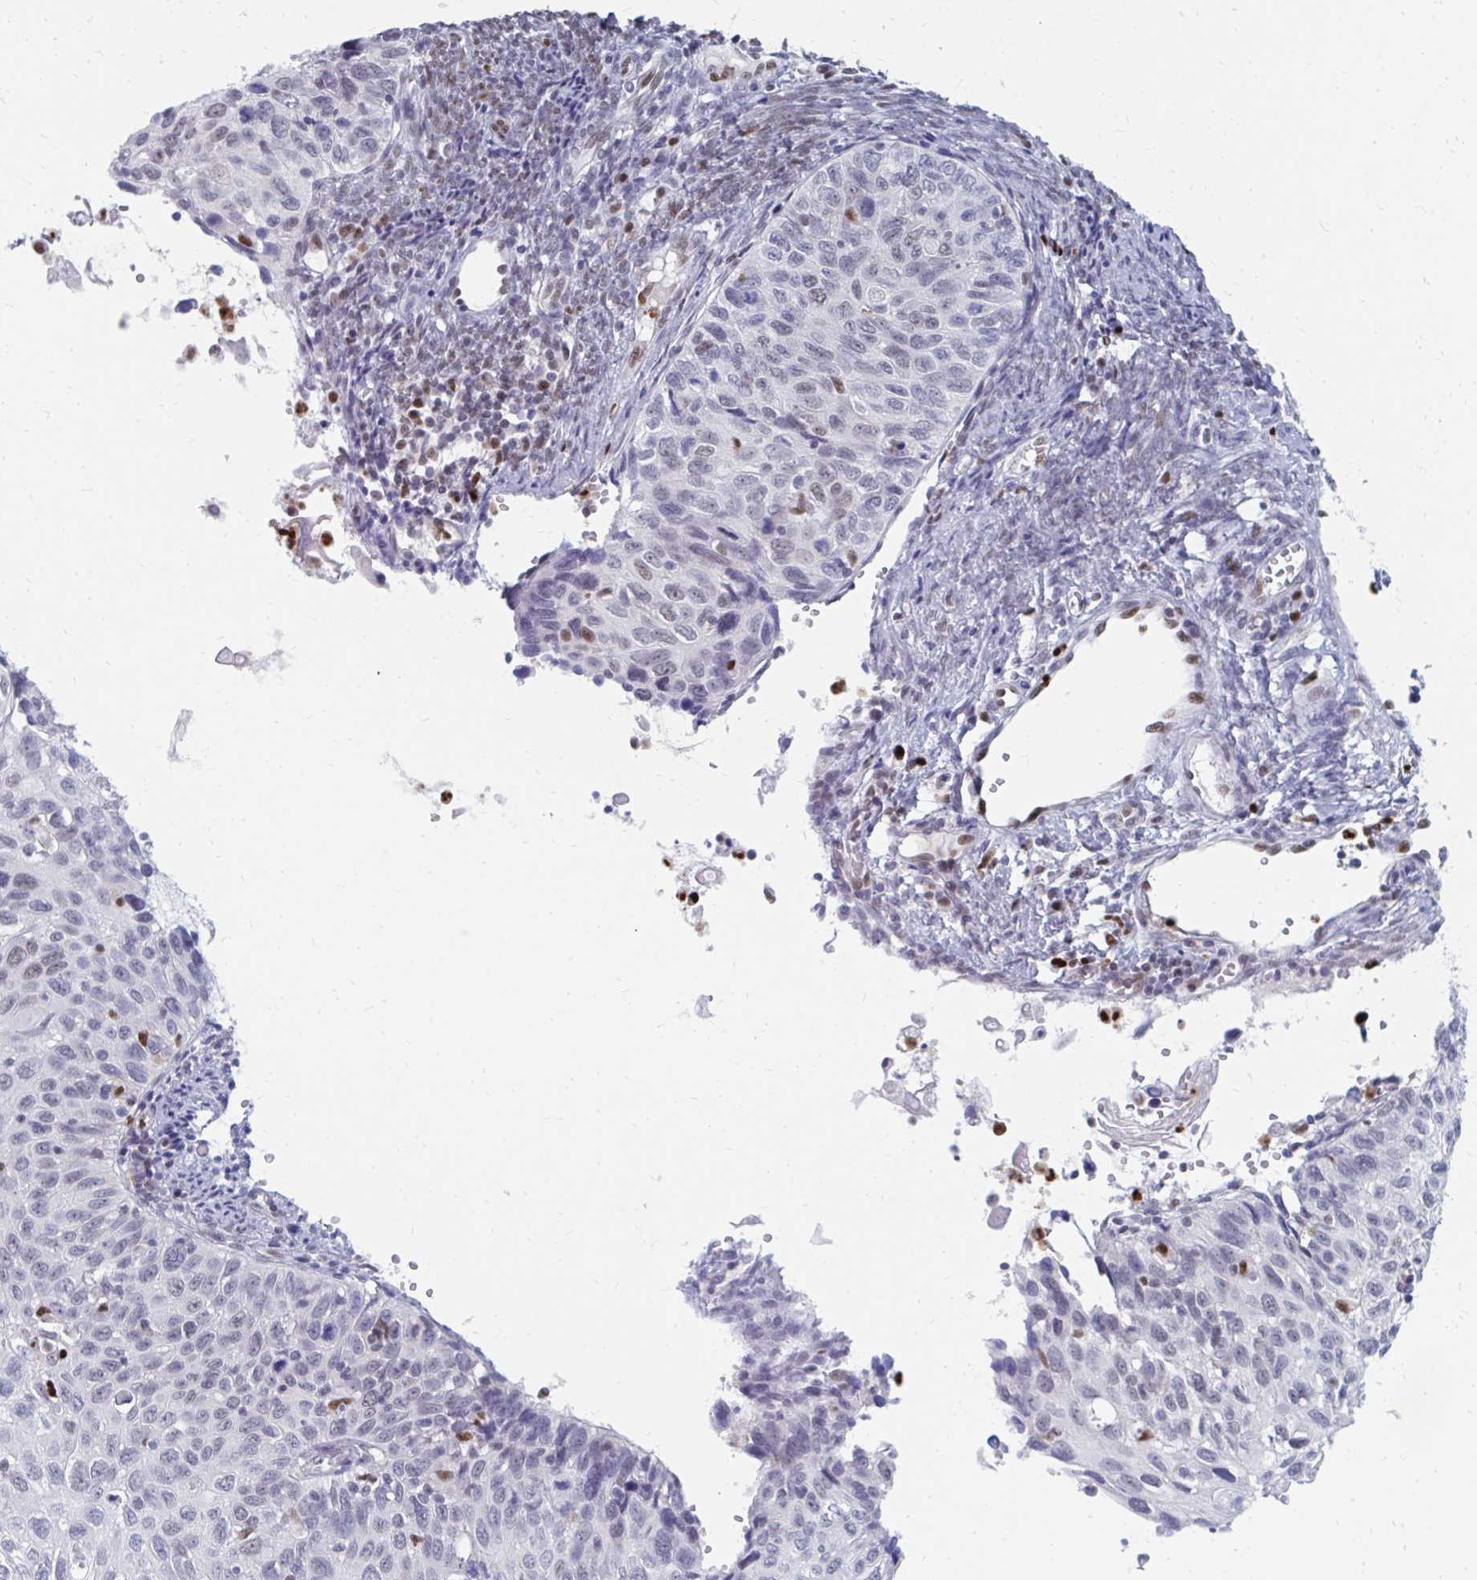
{"staining": {"intensity": "weak", "quantity": "<25%", "location": "nuclear"}, "tissue": "cervical cancer", "cell_type": "Tumor cells", "image_type": "cancer", "snomed": [{"axis": "morphology", "description": "Squamous cell carcinoma, NOS"}, {"axis": "topography", "description": "Cervix"}], "caption": "High magnification brightfield microscopy of squamous cell carcinoma (cervical) stained with DAB (brown) and counterstained with hematoxylin (blue): tumor cells show no significant staining.", "gene": "PLK3", "patient": {"sex": "female", "age": 70}}